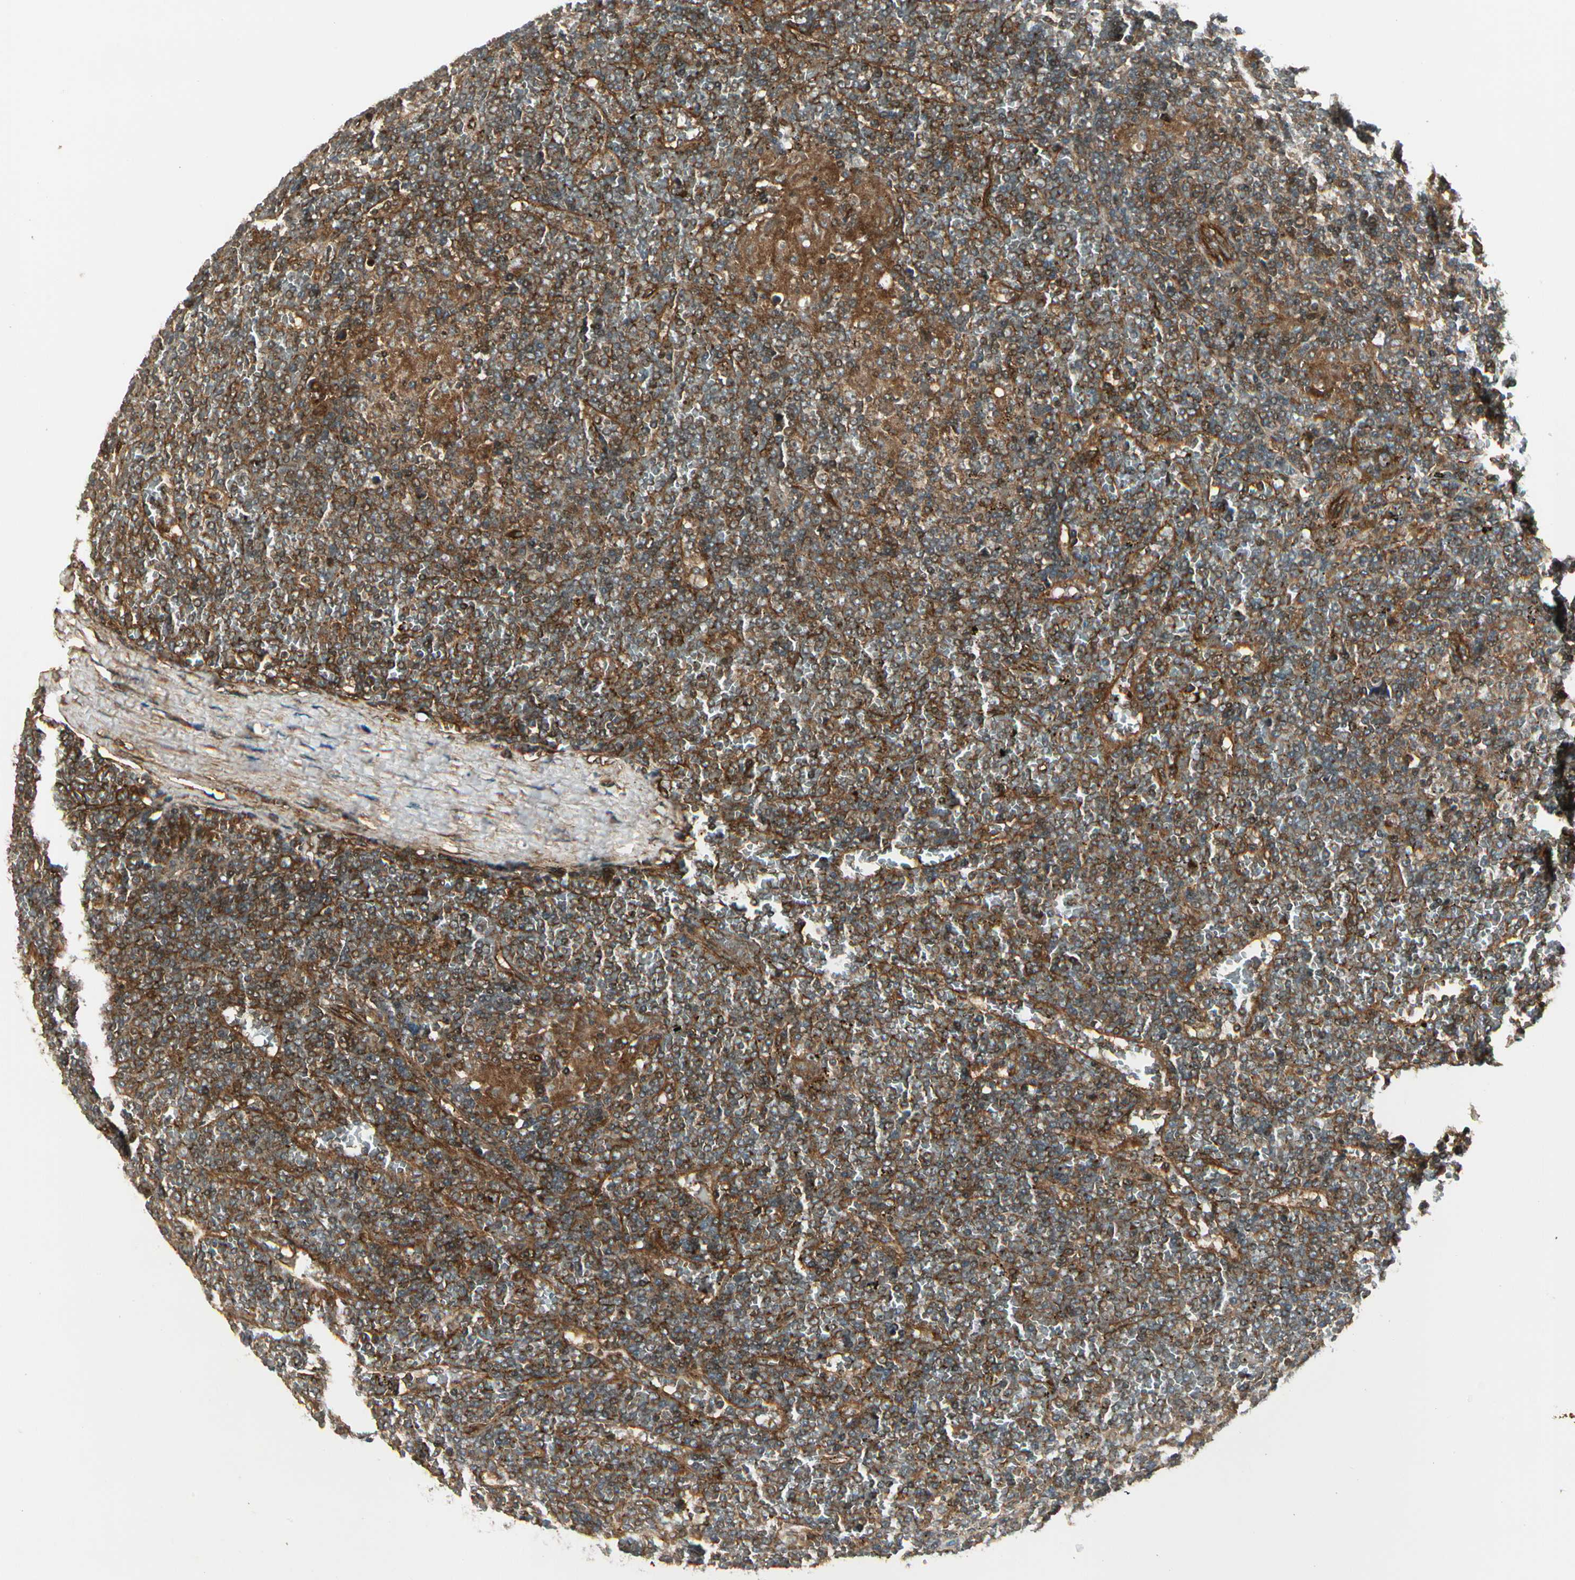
{"staining": {"intensity": "strong", "quantity": "25%-75%", "location": "cytoplasmic/membranous"}, "tissue": "lymphoma", "cell_type": "Tumor cells", "image_type": "cancer", "snomed": [{"axis": "morphology", "description": "Malignant lymphoma, non-Hodgkin's type, Low grade"}, {"axis": "topography", "description": "Spleen"}], "caption": "DAB (3,3'-diaminobenzidine) immunohistochemical staining of low-grade malignant lymphoma, non-Hodgkin's type displays strong cytoplasmic/membranous protein staining in approximately 25%-75% of tumor cells.", "gene": "FKBP15", "patient": {"sex": "female", "age": 19}}